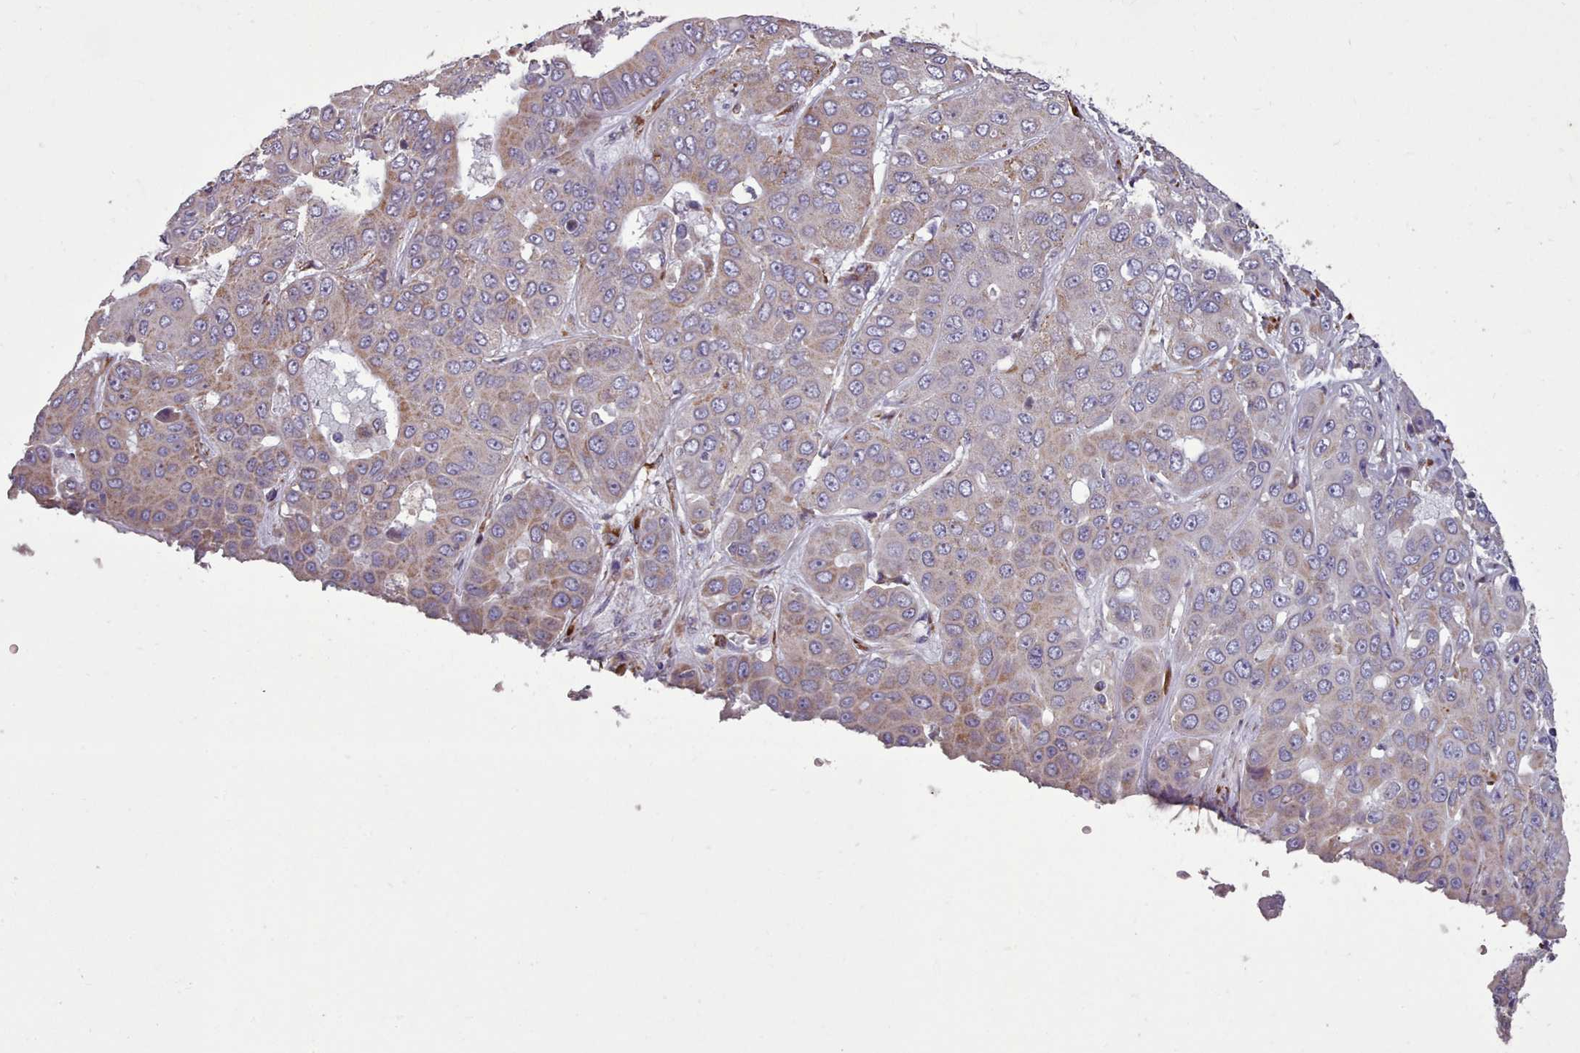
{"staining": {"intensity": "weak", "quantity": "25%-75%", "location": "cytoplasmic/membranous"}, "tissue": "liver cancer", "cell_type": "Tumor cells", "image_type": "cancer", "snomed": [{"axis": "morphology", "description": "Cholangiocarcinoma"}, {"axis": "topography", "description": "Liver"}], "caption": "Protein staining of liver cancer (cholangiocarcinoma) tissue shows weak cytoplasmic/membranous staining in approximately 25%-75% of tumor cells. The protein of interest is shown in brown color, while the nuclei are stained blue.", "gene": "FKBP10", "patient": {"sex": "female", "age": 52}}